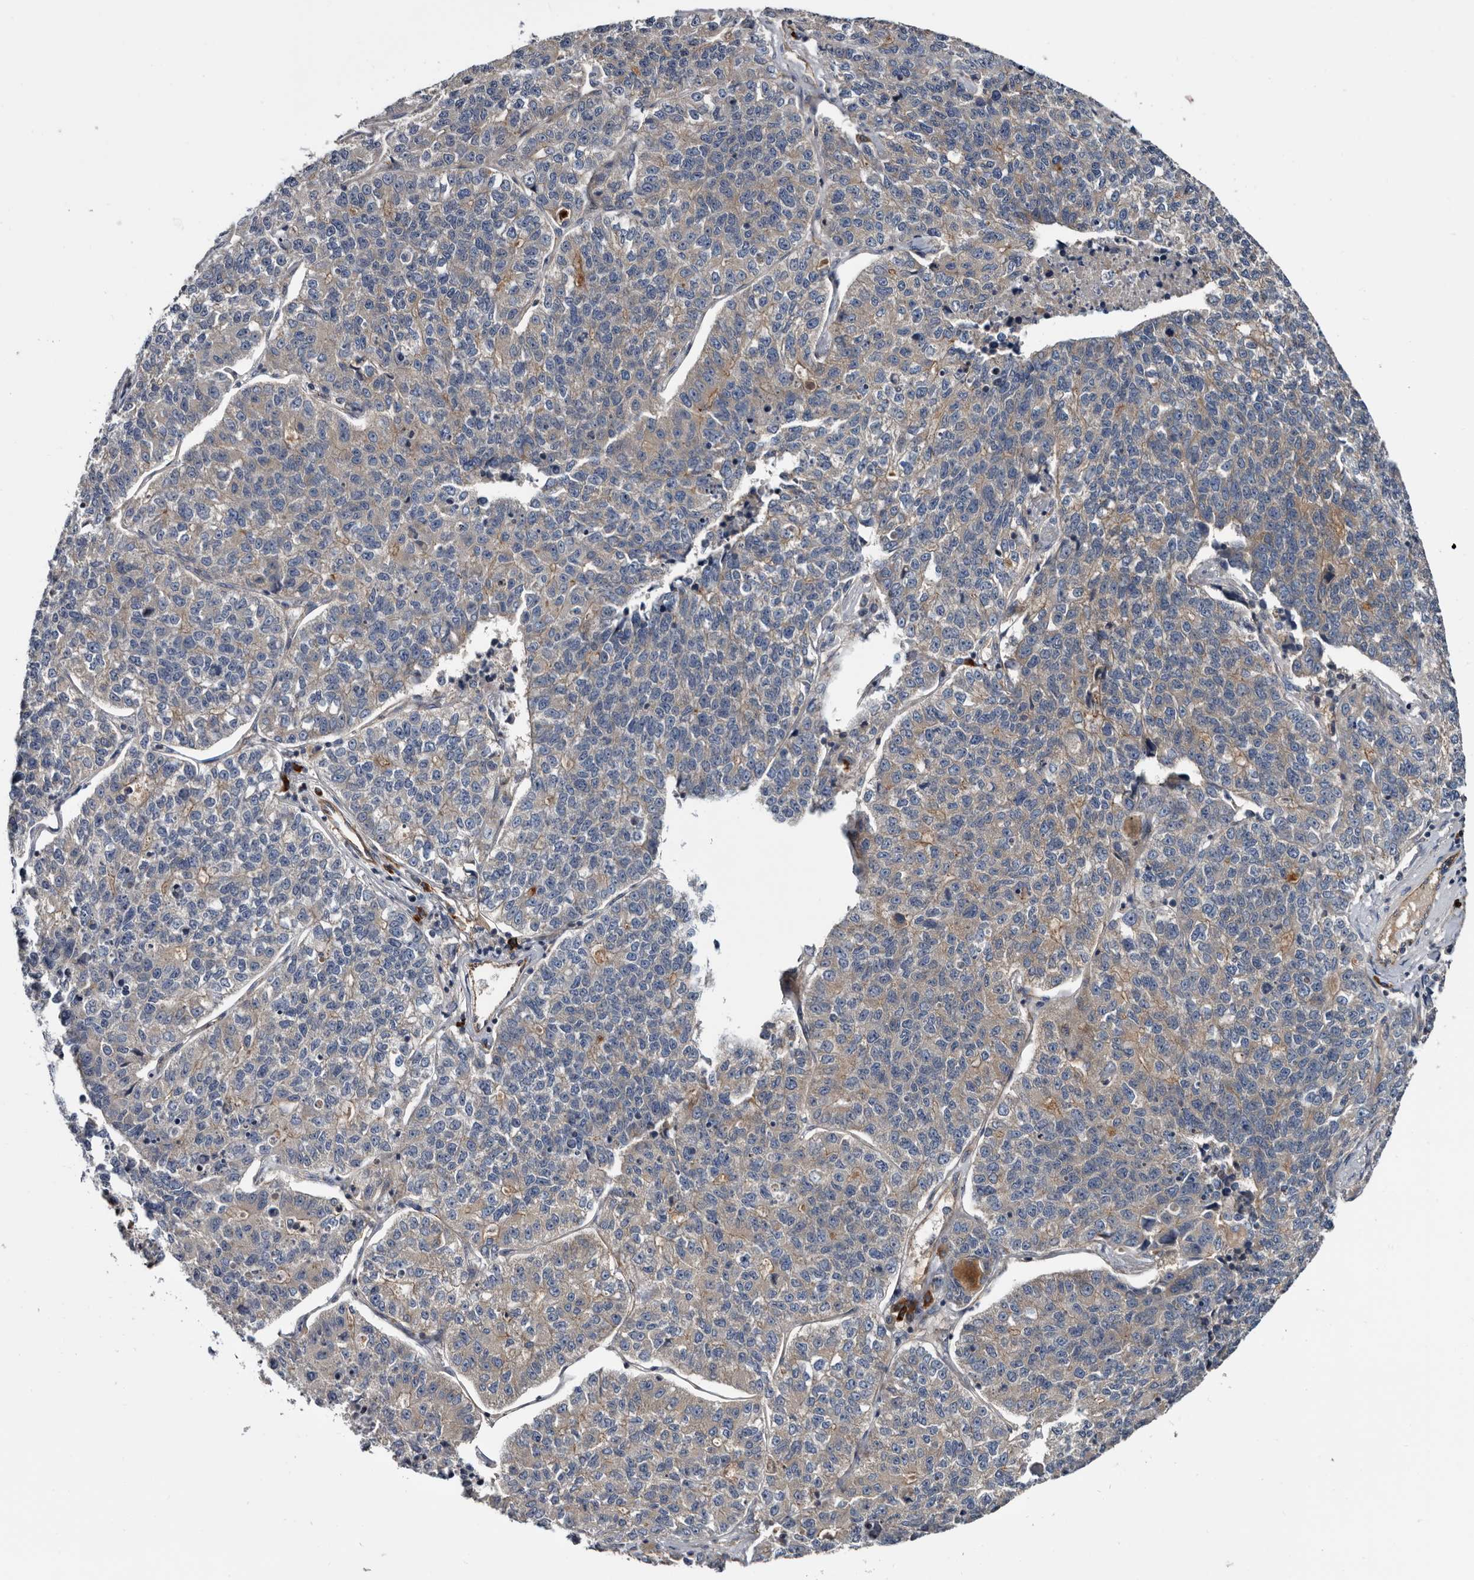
{"staining": {"intensity": "weak", "quantity": "<25%", "location": "cytoplasmic/membranous"}, "tissue": "lung cancer", "cell_type": "Tumor cells", "image_type": "cancer", "snomed": [{"axis": "morphology", "description": "Adenocarcinoma, NOS"}, {"axis": "topography", "description": "Lung"}], "caption": "Histopathology image shows no significant protein positivity in tumor cells of lung cancer. The staining is performed using DAB (3,3'-diaminobenzidine) brown chromogen with nuclei counter-stained in using hematoxylin.", "gene": "TSPAN17", "patient": {"sex": "male", "age": 49}}